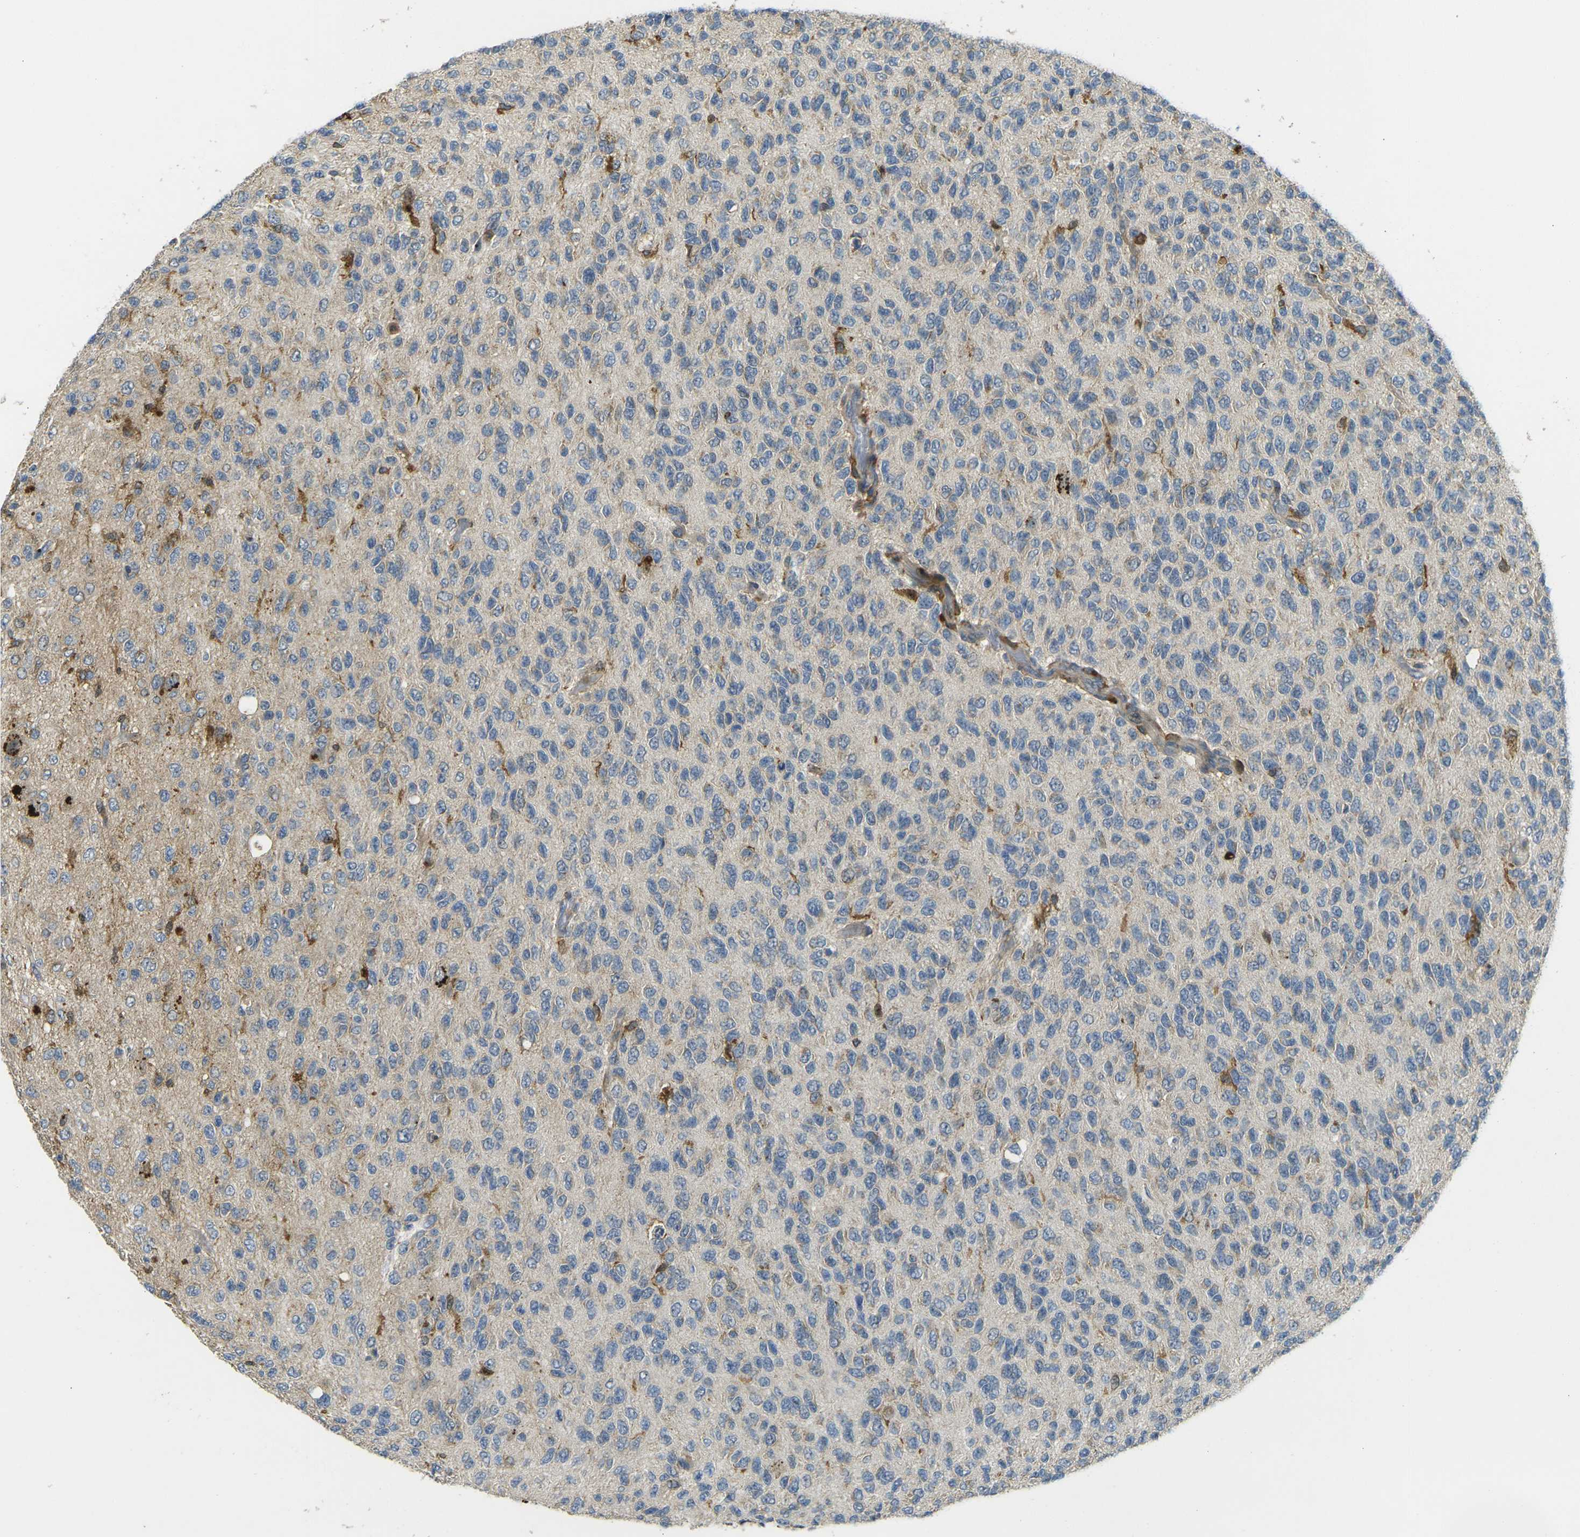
{"staining": {"intensity": "moderate", "quantity": "<25%", "location": "cytoplasmic/membranous"}, "tissue": "glioma", "cell_type": "Tumor cells", "image_type": "cancer", "snomed": [{"axis": "morphology", "description": "Glioma, malignant, High grade"}, {"axis": "topography", "description": "pancreas cauda"}], "caption": "Brown immunohistochemical staining in malignant glioma (high-grade) displays moderate cytoplasmic/membranous expression in approximately <25% of tumor cells.", "gene": "PIGL", "patient": {"sex": "male", "age": 60}}